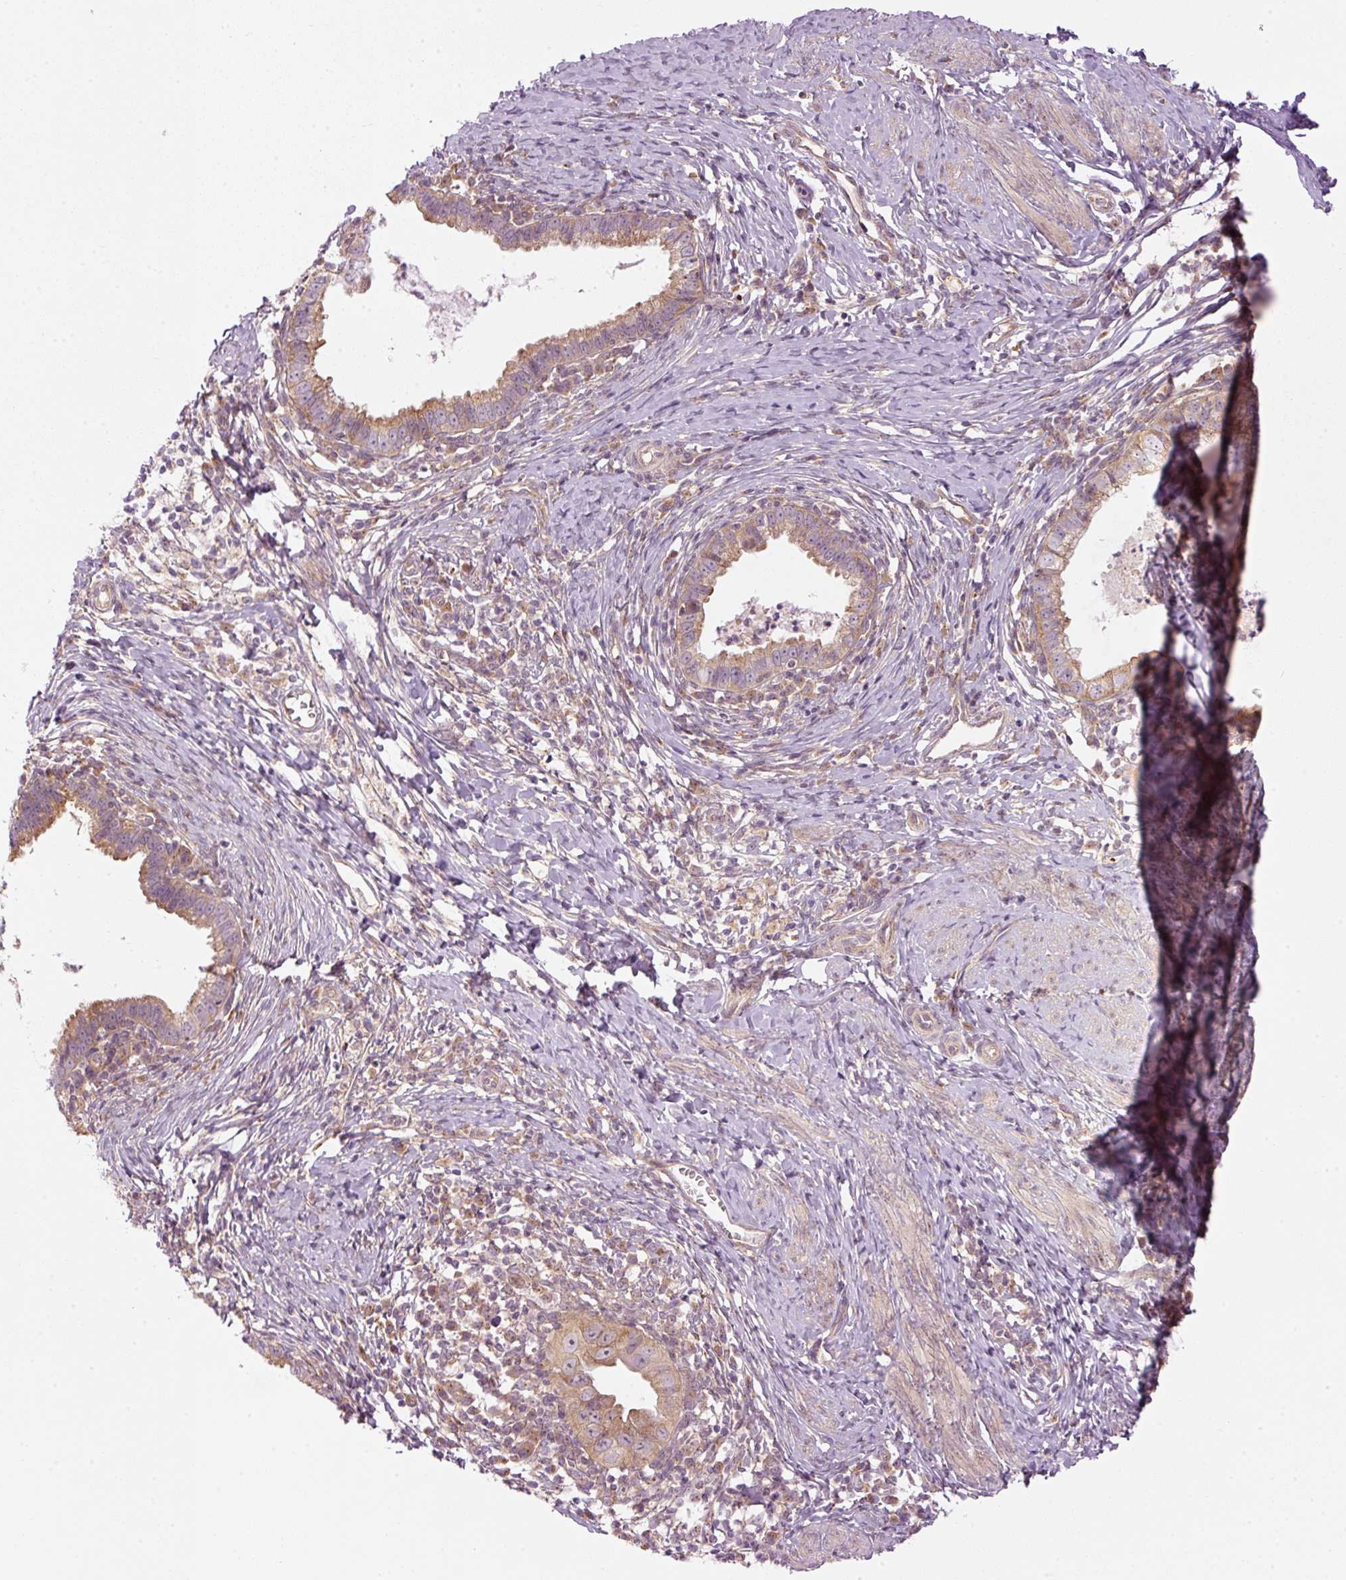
{"staining": {"intensity": "moderate", "quantity": ">75%", "location": "cytoplasmic/membranous"}, "tissue": "cervical cancer", "cell_type": "Tumor cells", "image_type": "cancer", "snomed": [{"axis": "morphology", "description": "Adenocarcinoma, NOS"}, {"axis": "topography", "description": "Cervix"}], "caption": "A brown stain highlights moderate cytoplasmic/membranous staining of a protein in human adenocarcinoma (cervical) tumor cells.", "gene": "MZT2B", "patient": {"sex": "female", "age": 36}}